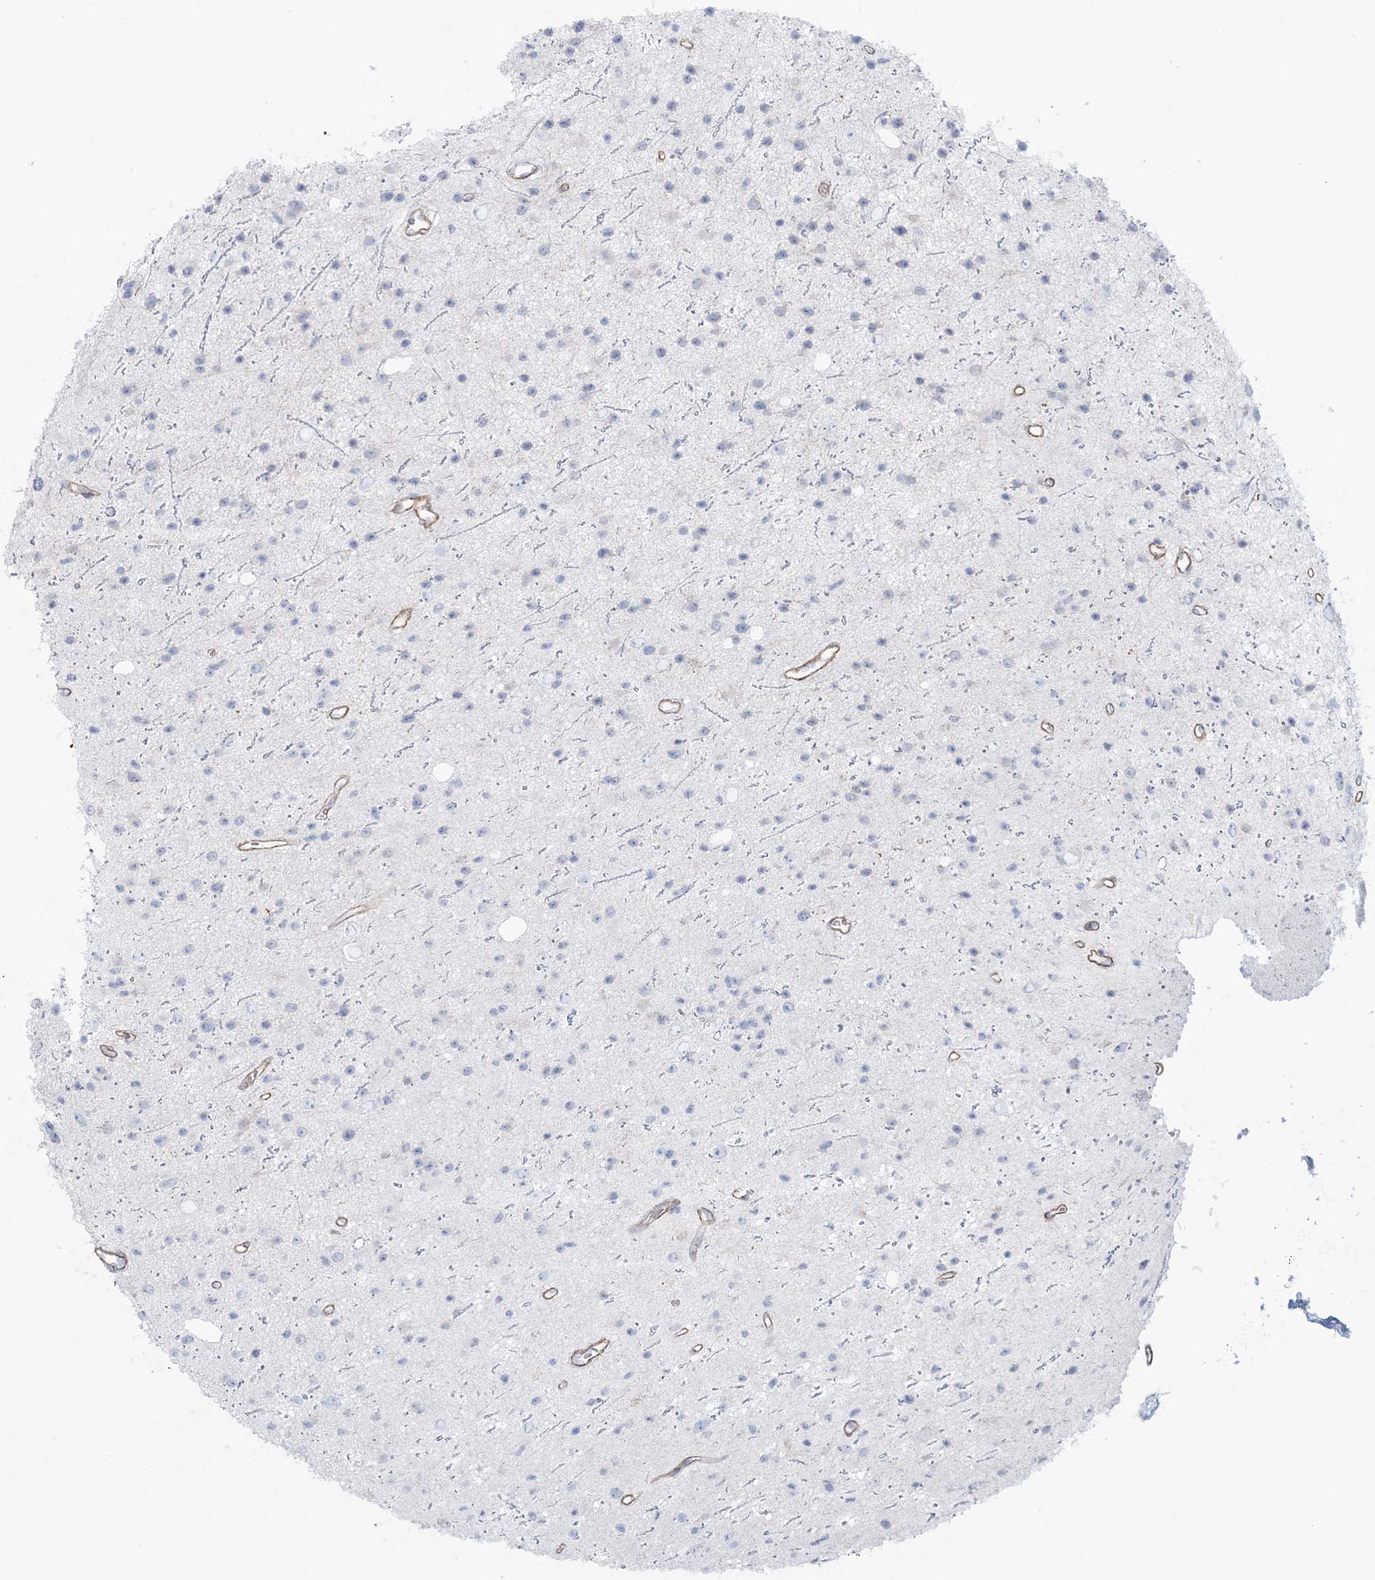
{"staining": {"intensity": "negative", "quantity": "none", "location": "none"}, "tissue": "glioma", "cell_type": "Tumor cells", "image_type": "cancer", "snomed": [{"axis": "morphology", "description": "Glioma, malignant, Low grade"}, {"axis": "topography", "description": "Cerebral cortex"}], "caption": "Malignant glioma (low-grade) was stained to show a protein in brown. There is no significant positivity in tumor cells.", "gene": "AGXT", "patient": {"sex": "female", "age": 39}}